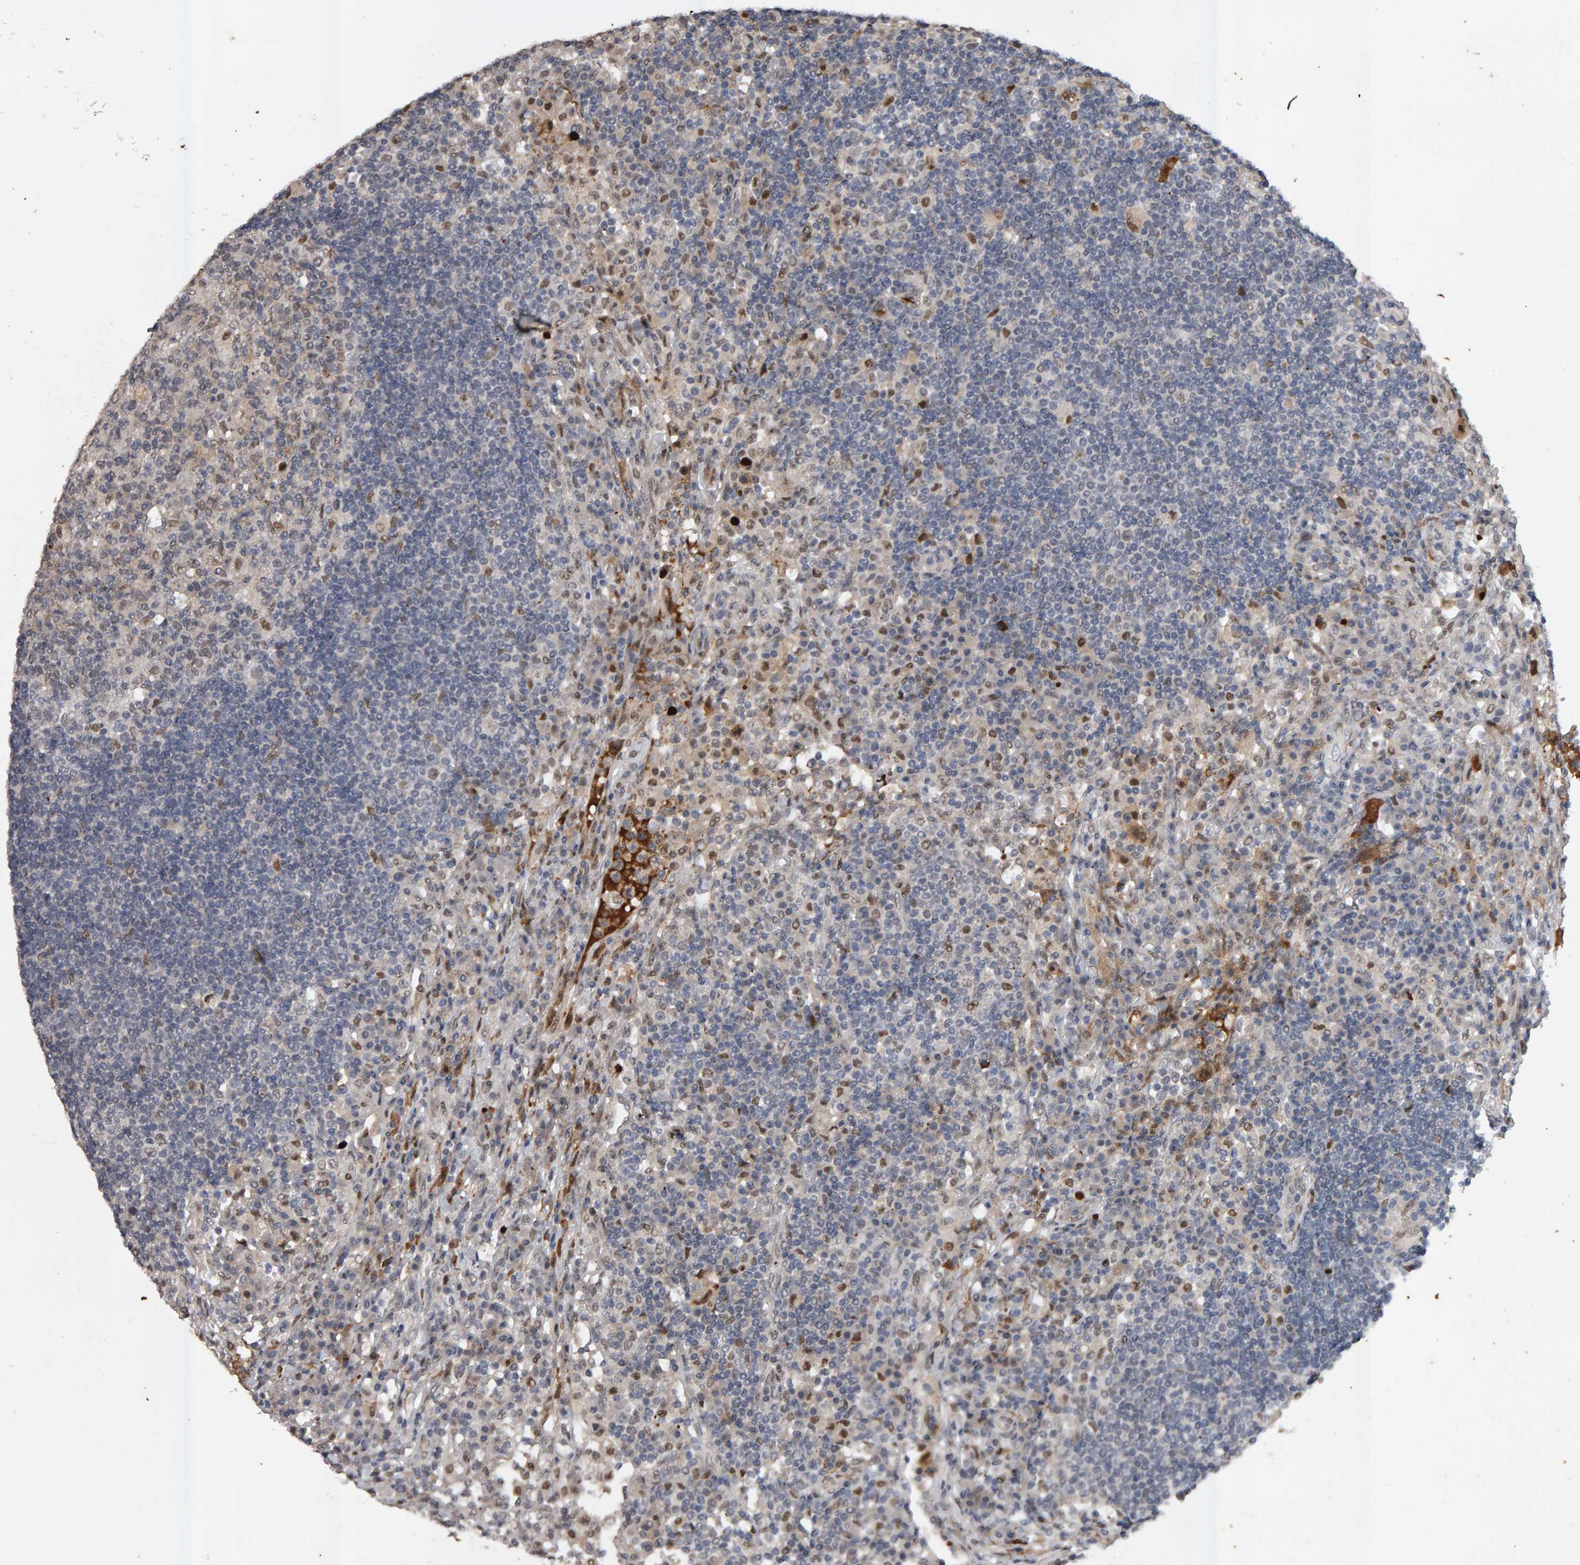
{"staining": {"intensity": "weak", "quantity": ">75%", "location": "cytoplasmic/membranous,nuclear"}, "tissue": "lymph node", "cell_type": "Germinal center cells", "image_type": "normal", "snomed": [{"axis": "morphology", "description": "Normal tissue, NOS"}, {"axis": "topography", "description": "Lymph node"}], "caption": "IHC staining of normal lymph node, which reveals low levels of weak cytoplasmic/membranous,nuclear positivity in about >75% of germinal center cells indicating weak cytoplasmic/membranous,nuclear protein expression. The staining was performed using DAB (3,3'-diaminobenzidine) (brown) for protein detection and nuclei were counterstained in hematoxylin (blue).", "gene": "IPO8", "patient": {"sex": "female", "age": 53}}